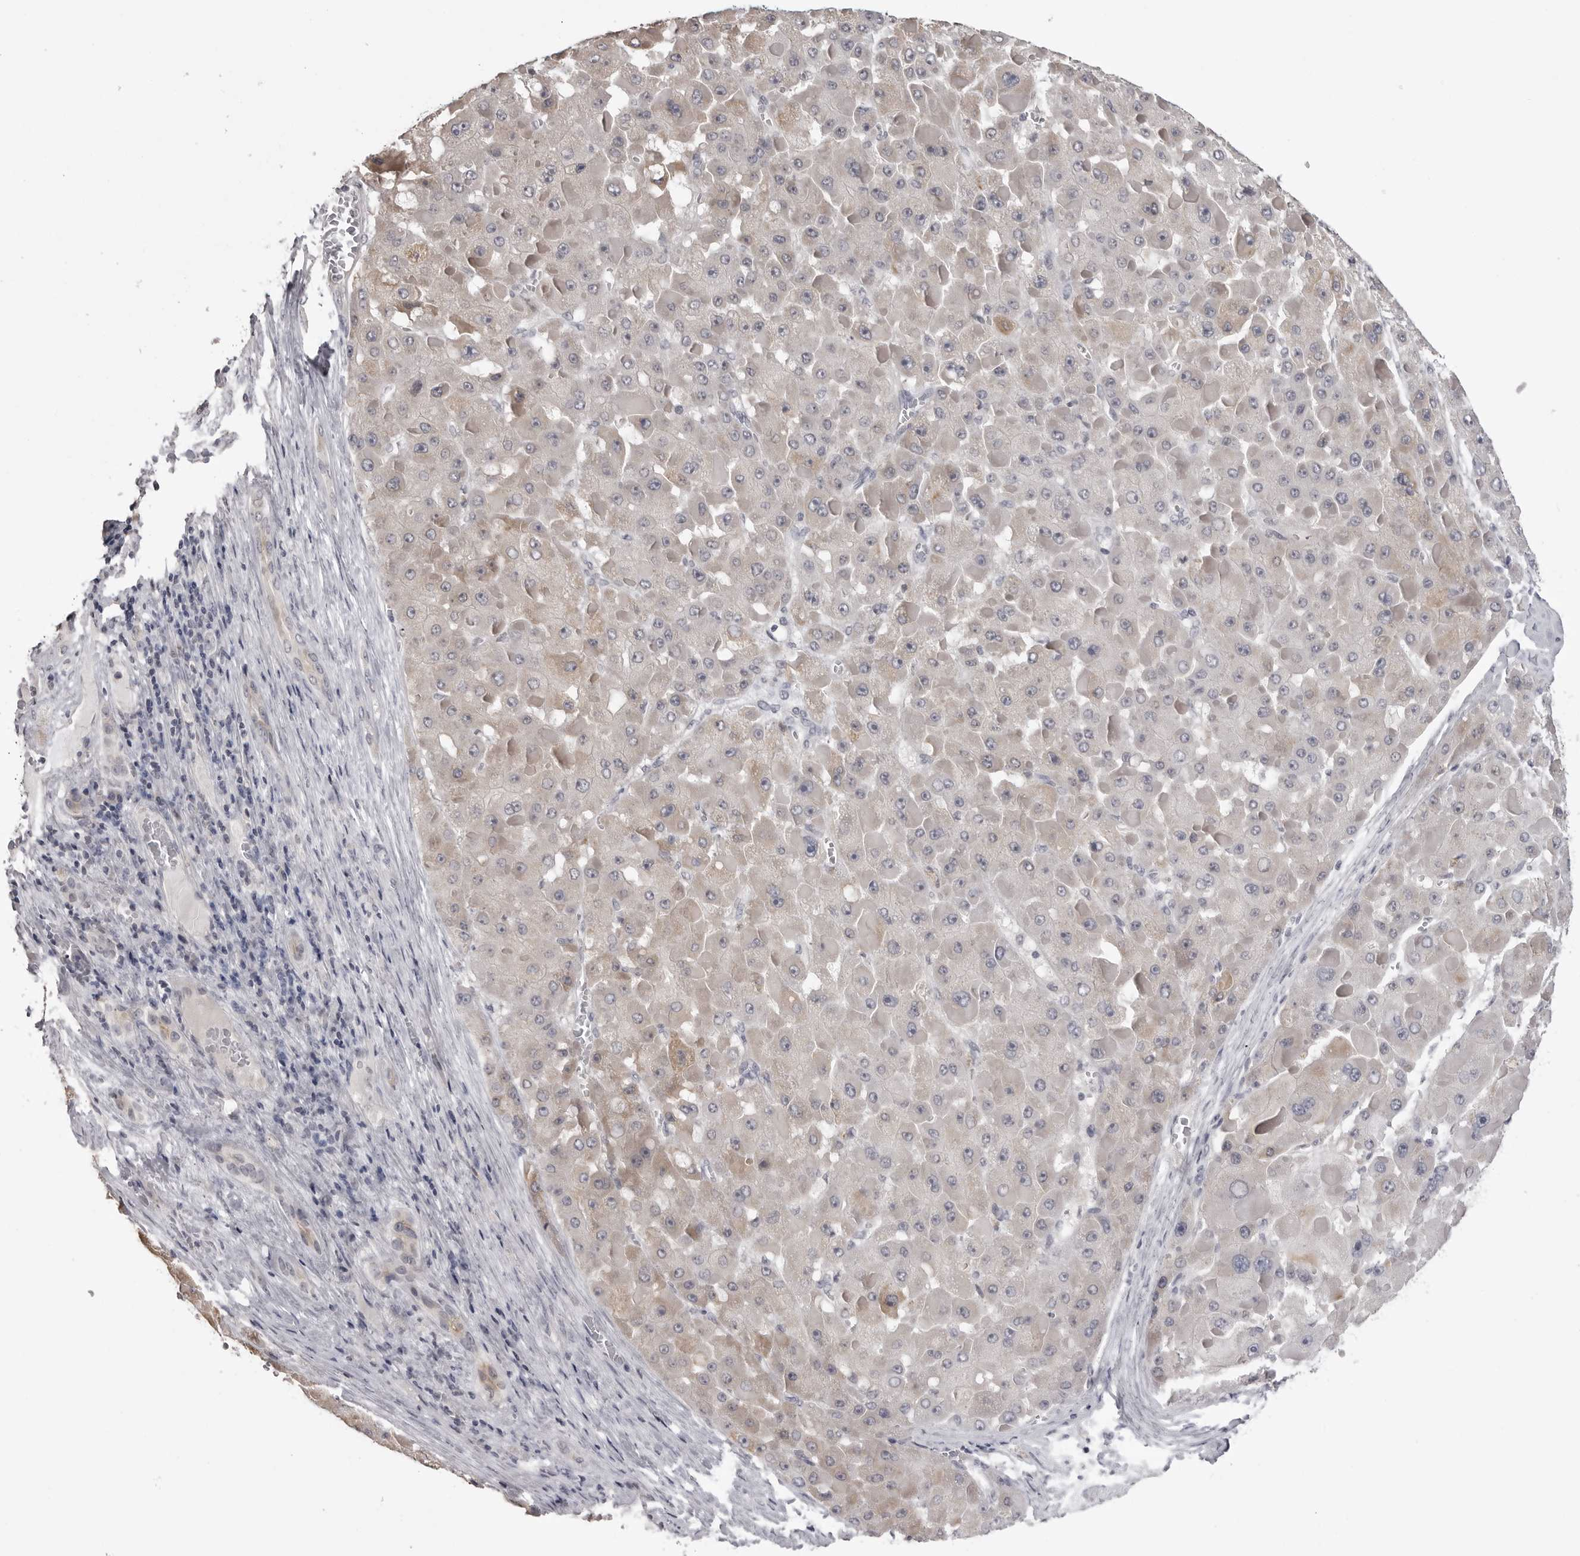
{"staining": {"intensity": "weak", "quantity": "<25%", "location": "cytoplasmic/membranous"}, "tissue": "liver cancer", "cell_type": "Tumor cells", "image_type": "cancer", "snomed": [{"axis": "morphology", "description": "Carcinoma, Hepatocellular, NOS"}, {"axis": "topography", "description": "Liver"}], "caption": "Immunohistochemistry of human hepatocellular carcinoma (liver) reveals no staining in tumor cells.", "gene": "GPN2", "patient": {"sex": "female", "age": 73}}